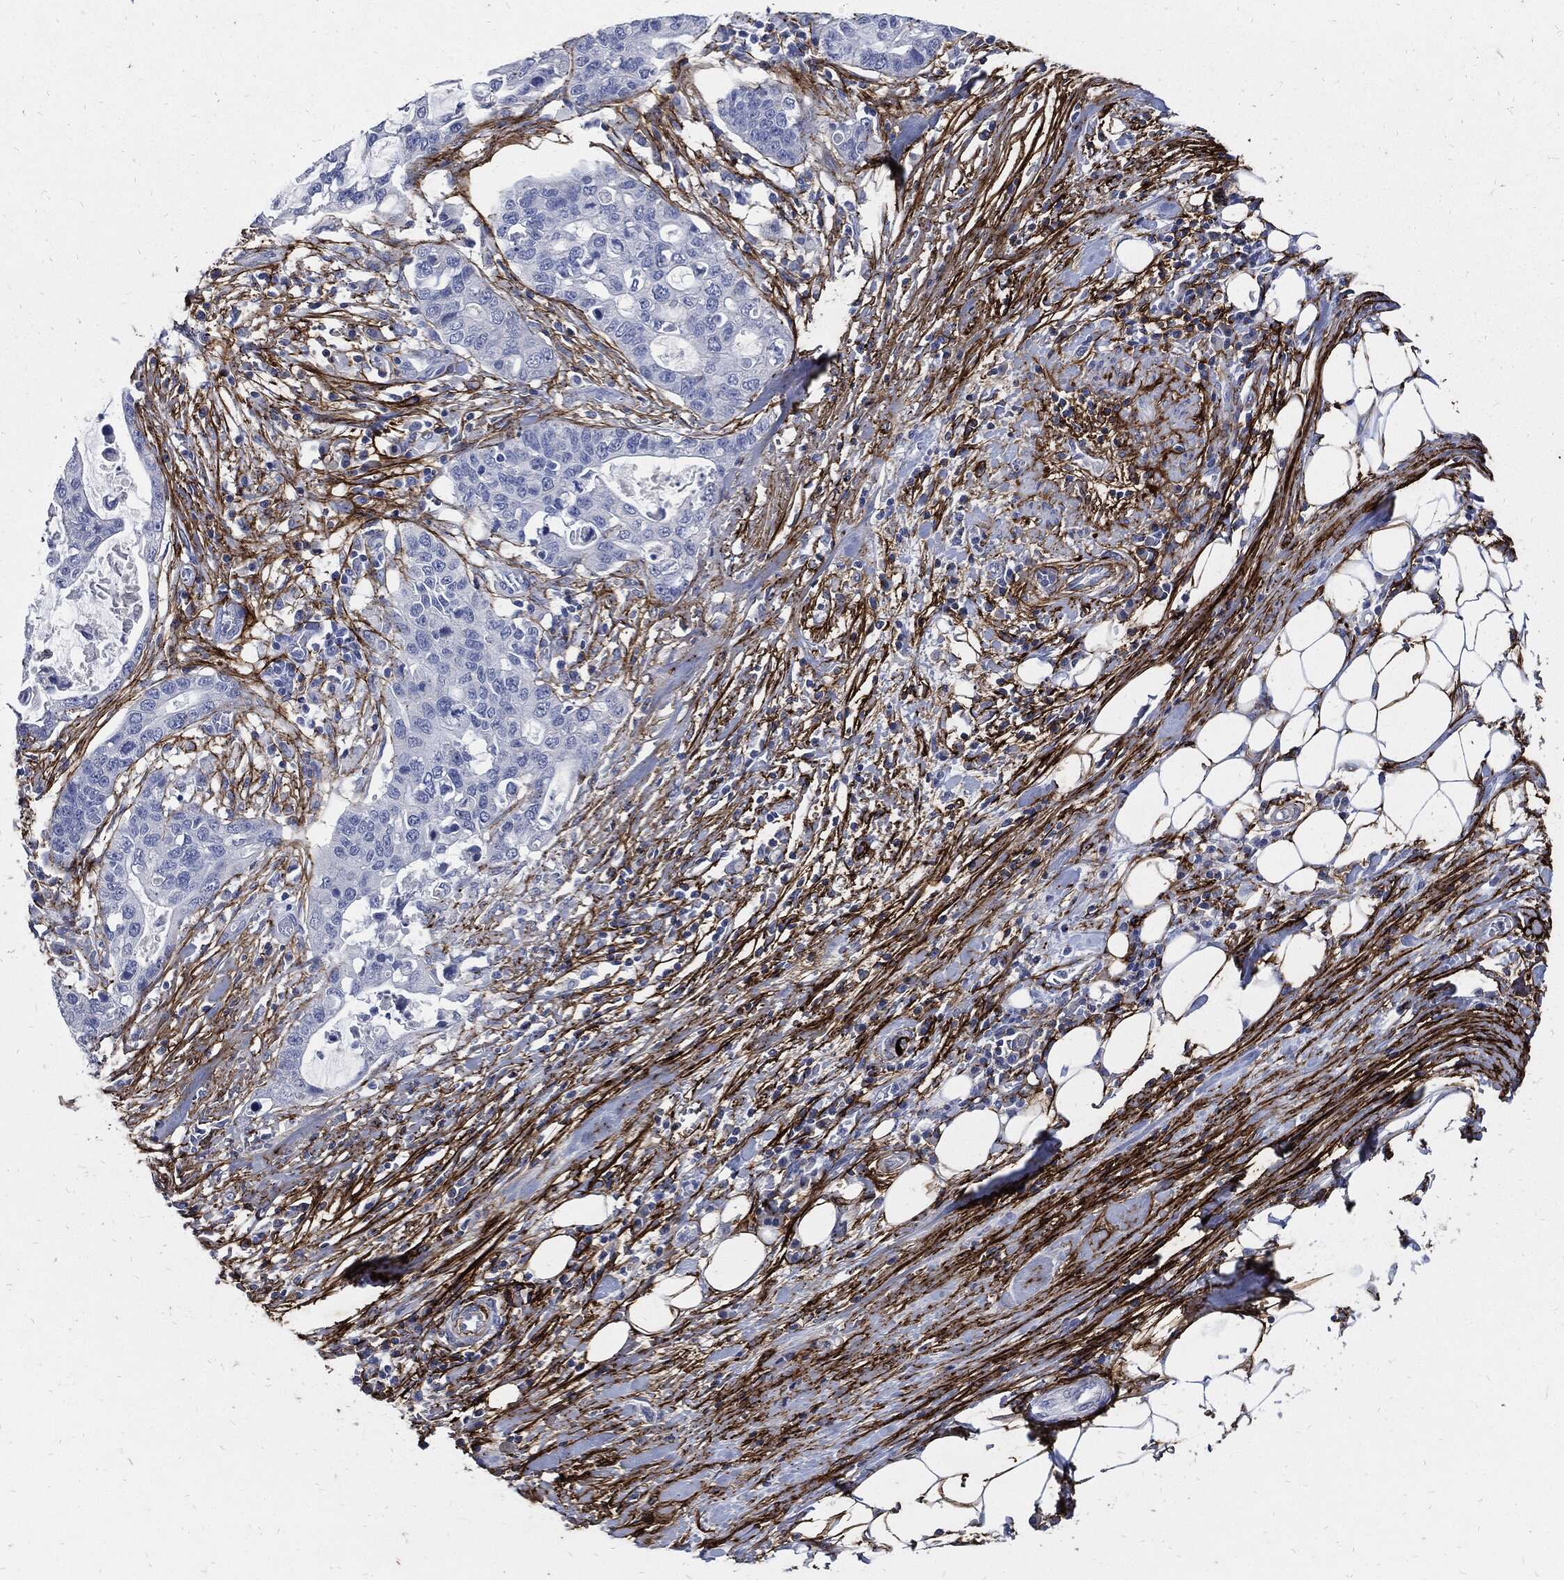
{"staining": {"intensity": "negative", "quantity": "none", "location": "none"}, "tissue": "stomach cancer", "cell_type": "Tumor cells", "image_type": "cancer", "snomed": [{"axis": "morphology", "description": "Adenocarcinoma, NOS"}, {"axis": "topography", "description": "Stomach"}], "caption": "High power microscopy image of an immunohistochemistry (IHC) micrograph of stomach cancer, revealing no significant expression in tumor cells. (DAB IHC visualized using brightfield microscopy, high magnification).", "gene": "FBN1", "patient": {"sex": "male", "age": 54}}